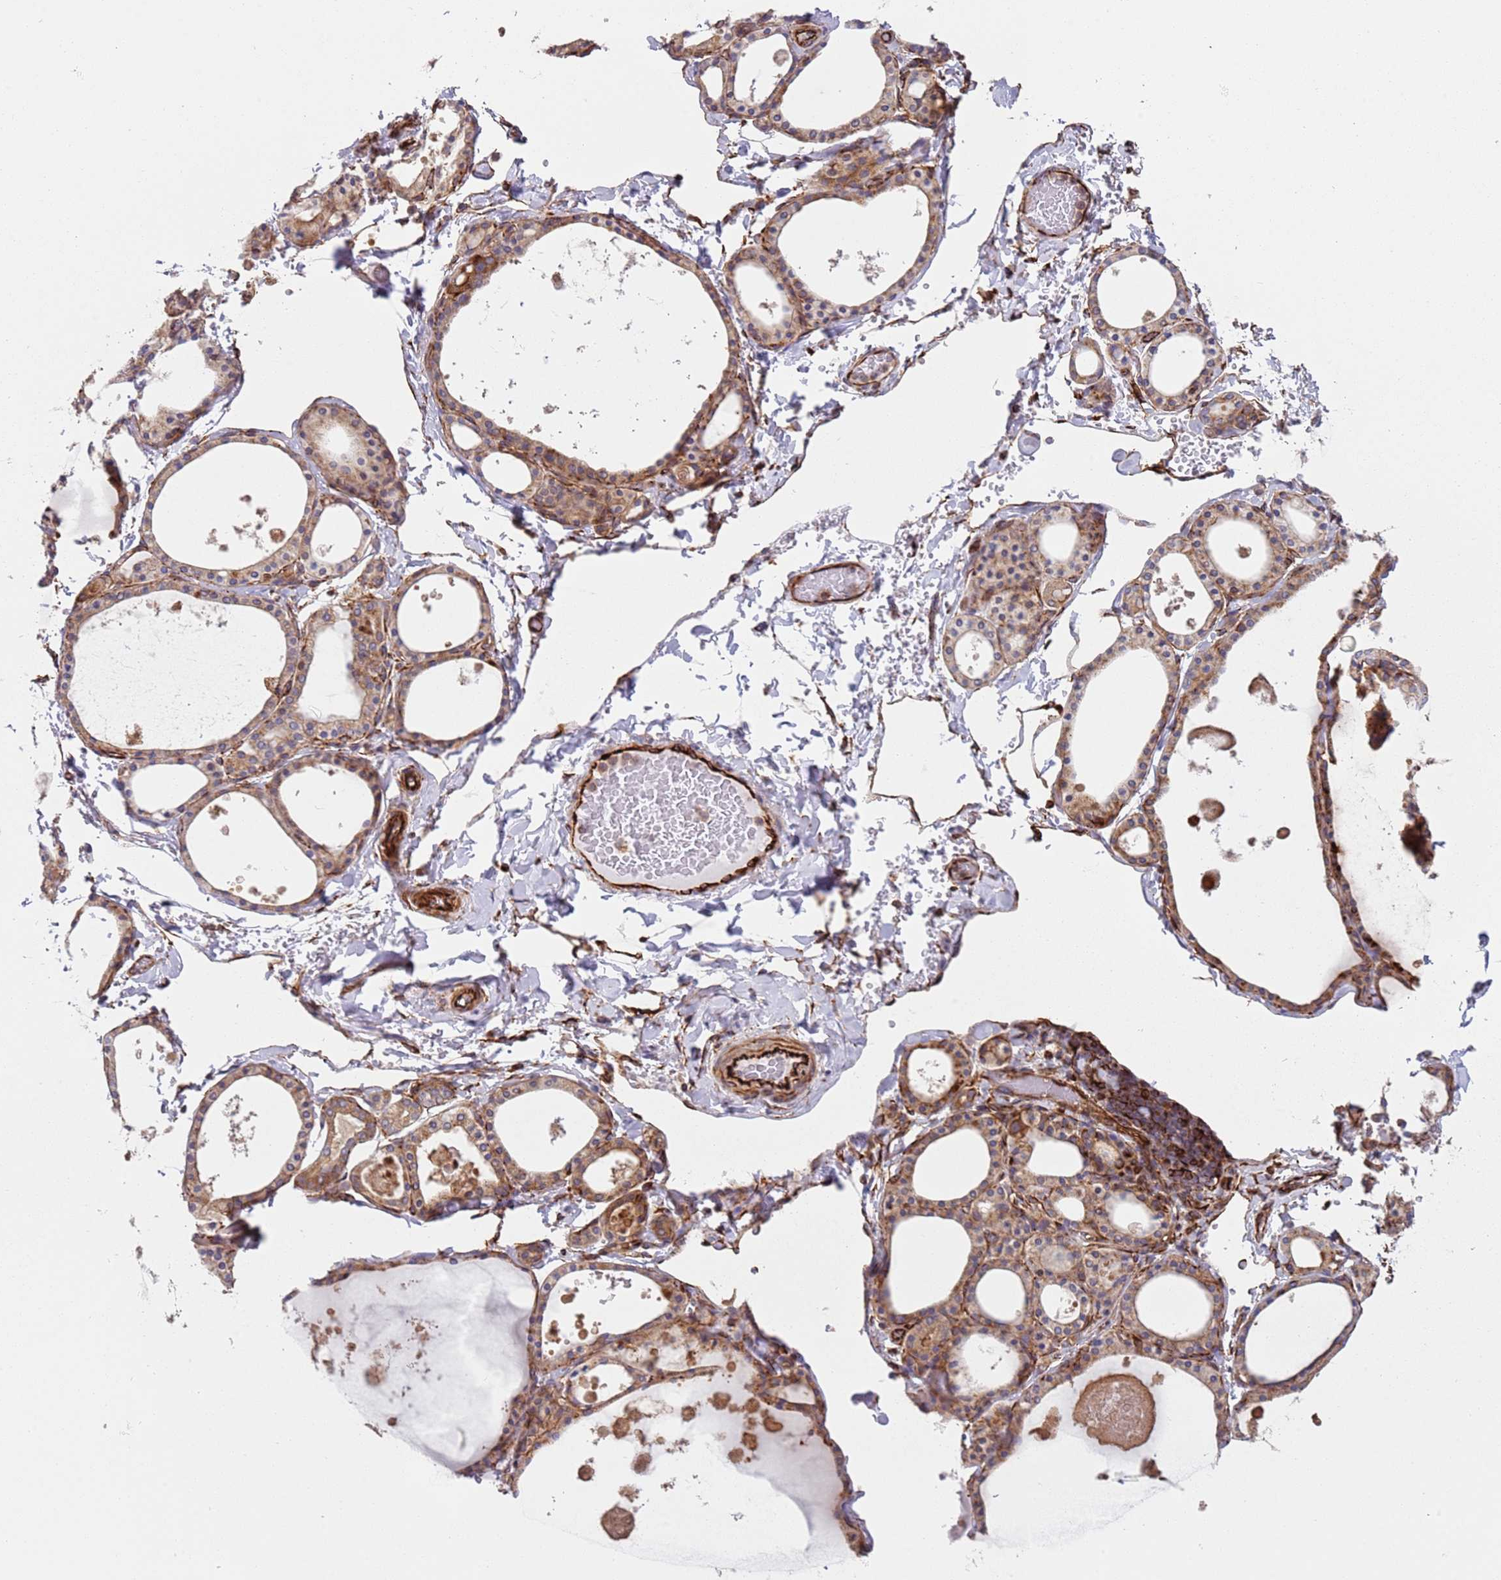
{"staining": {"intensity": "moderate", "quantity": ">75%", "location": "cytoplasmic/membranous"}, "tissue": "thyroid gland", "cell_type": "Glandular cells", "image_type": "normal", "snomed": [{"axis": "morphology", "description": "Normal tissue, NOS"}, {"axis": "topography", "description": "Thyroid gland"}], "caption": "Immunohistochemistry (IHC) image of unremarkable human thyroid gland stained for a protein (brown), which shows medium levels of moderate cytoplasmic/membranous positivity in about >75% of glandular cells.", "gene": "SNAPIN", "patient": {"sex": "male", "age": 56}}